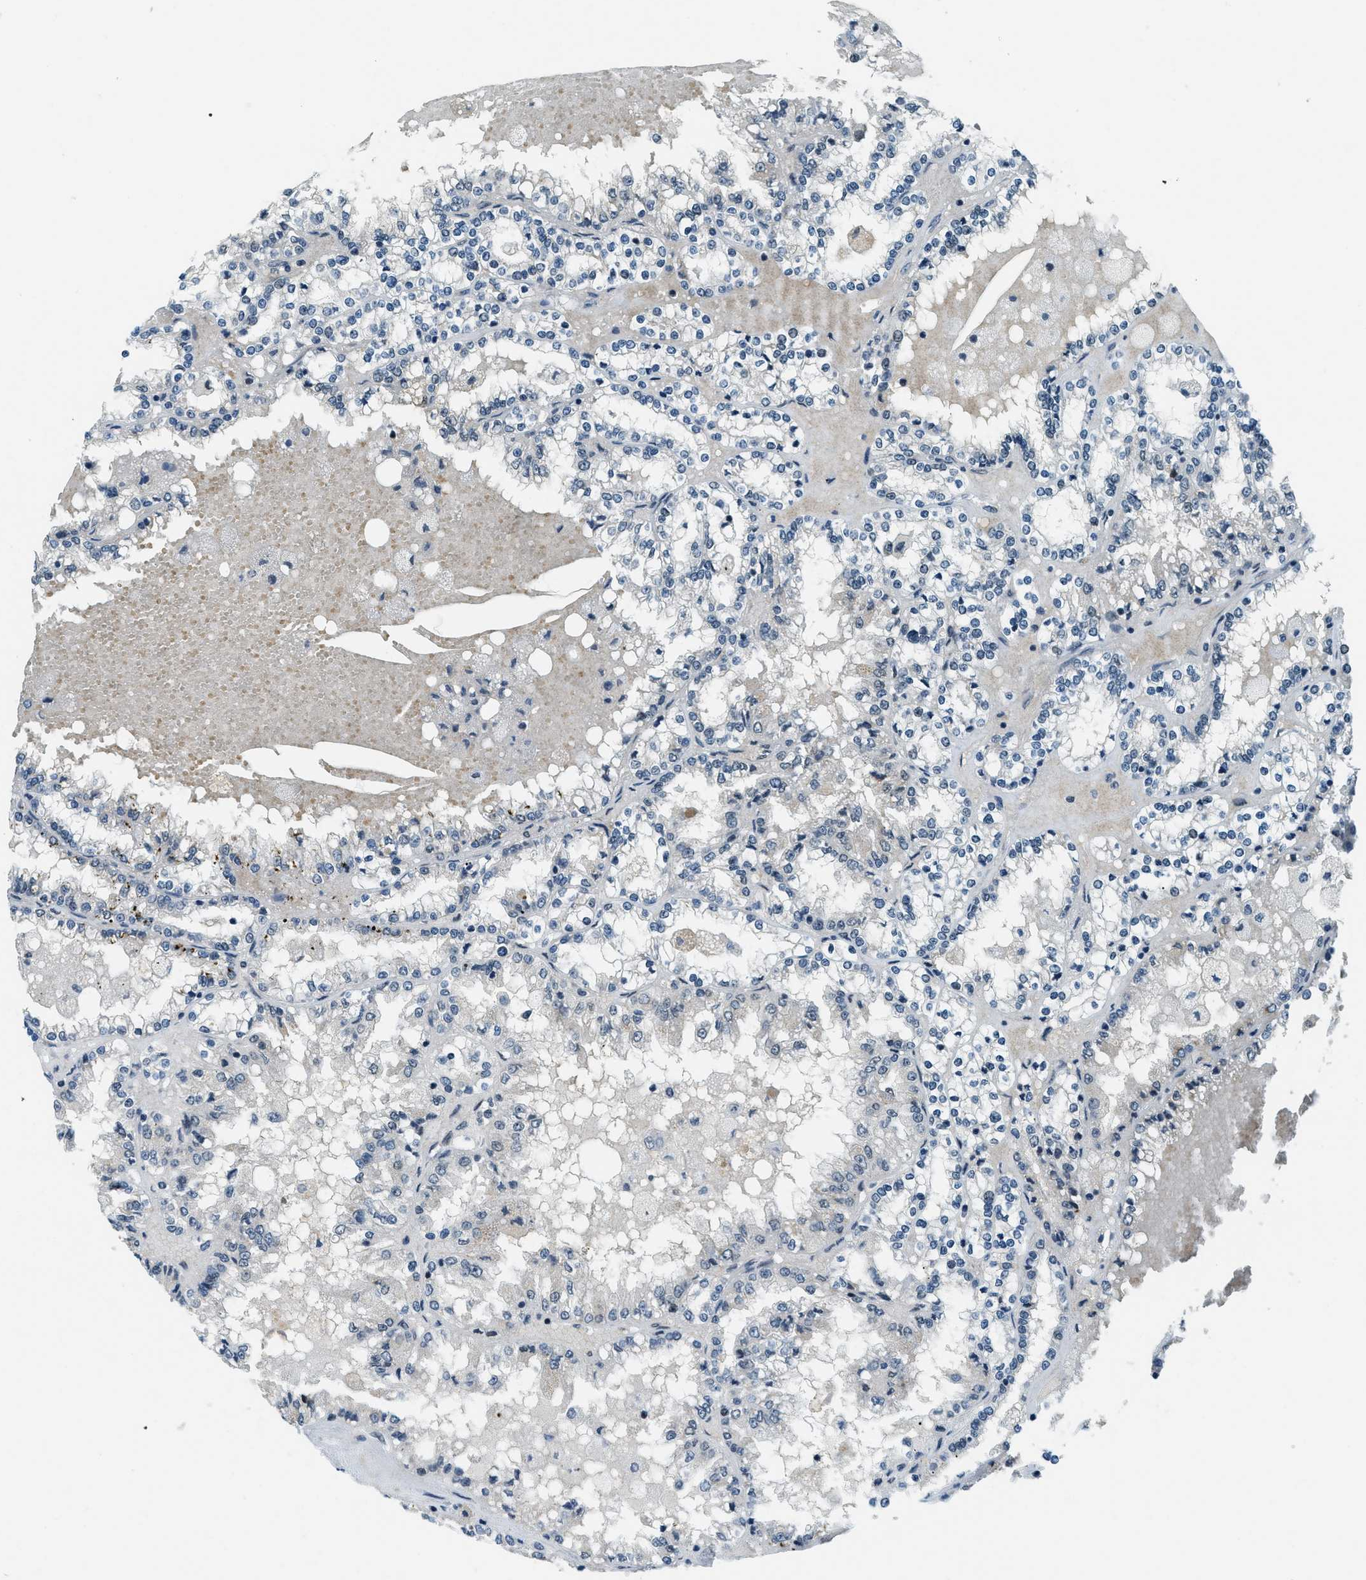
{"staining": {"intensity": "negative", "quantity": "none", "location": "none"}, "tissue": "renal cancer", "cell_type": "Tumor cells", "image_type": "cancer", "snomed": [{"axis": "morphology", "description": "Adenocarcinoma, NOS"}, {"axis": "topography", "description": "Kidney"}], "caption": "A high-resolution image shows immunohistochemistry (IHC) staining of renal adenocarcinoma, which shows no significant expression in tumor cells.", "gene": "KLF6", "patient": {"sex": "female", "age": 56}}